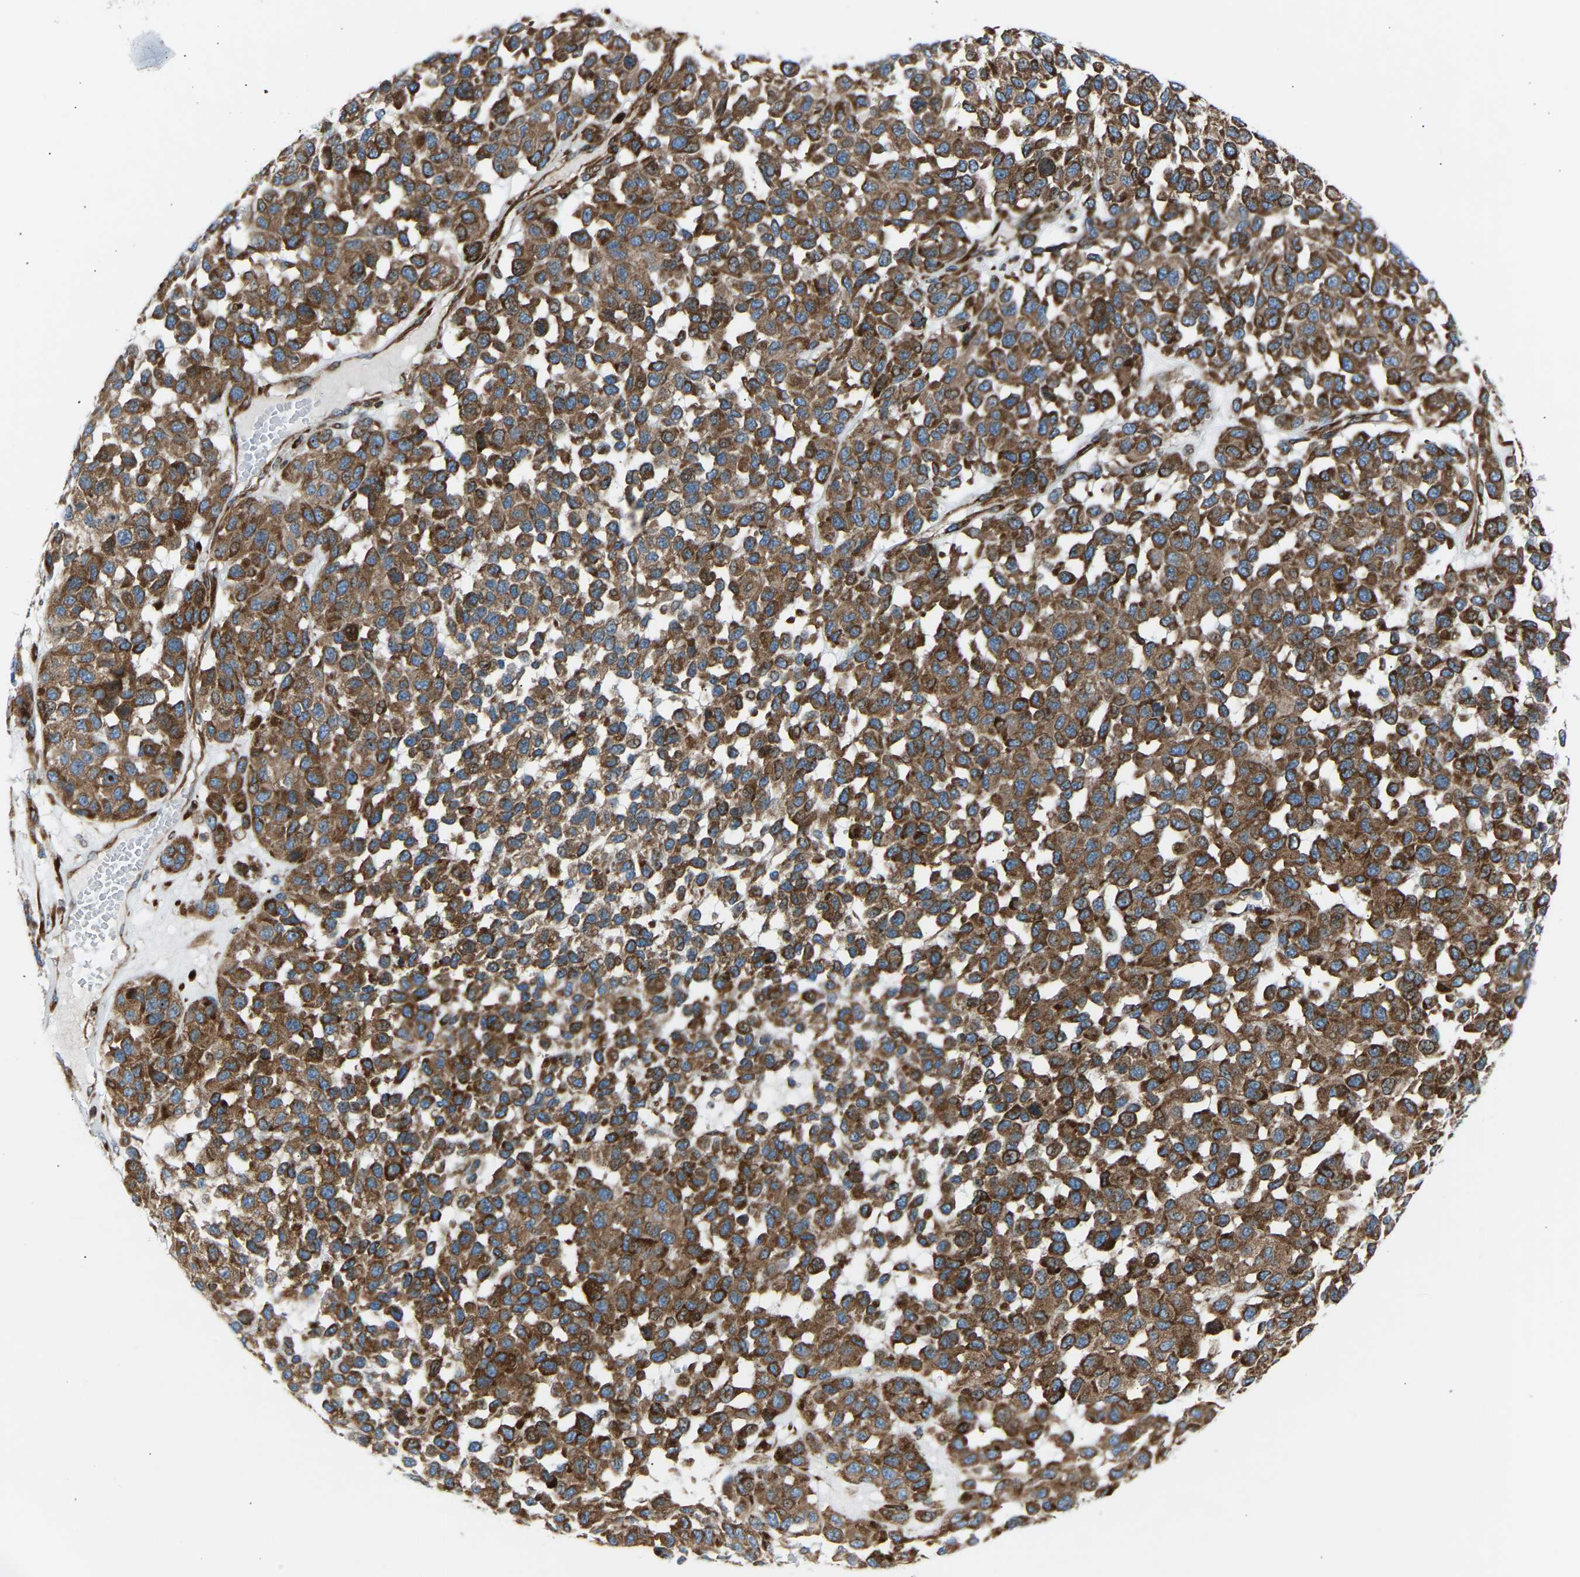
{"staining": {"intensity": "strong", "quantity": ">75%", "location": "cytoplasmic/membranous"}, "tissue": "melanoma", "cell_type": "Tumor cells", "image_type": "cancer", "snomed": [{"axis": "morphology", "description": "Malignant melanoma, NOS"}, {"axis": "topography", "description": "Skin"}], "caption": "DAB immunohistochemical staining of human malignant melanoma demonstrates strong cytoplasmic/membranous protein positivity in approximately >75% of tumor cells.", "gene": "VPS41", "patient": {"sex": "male", "age": 62}}